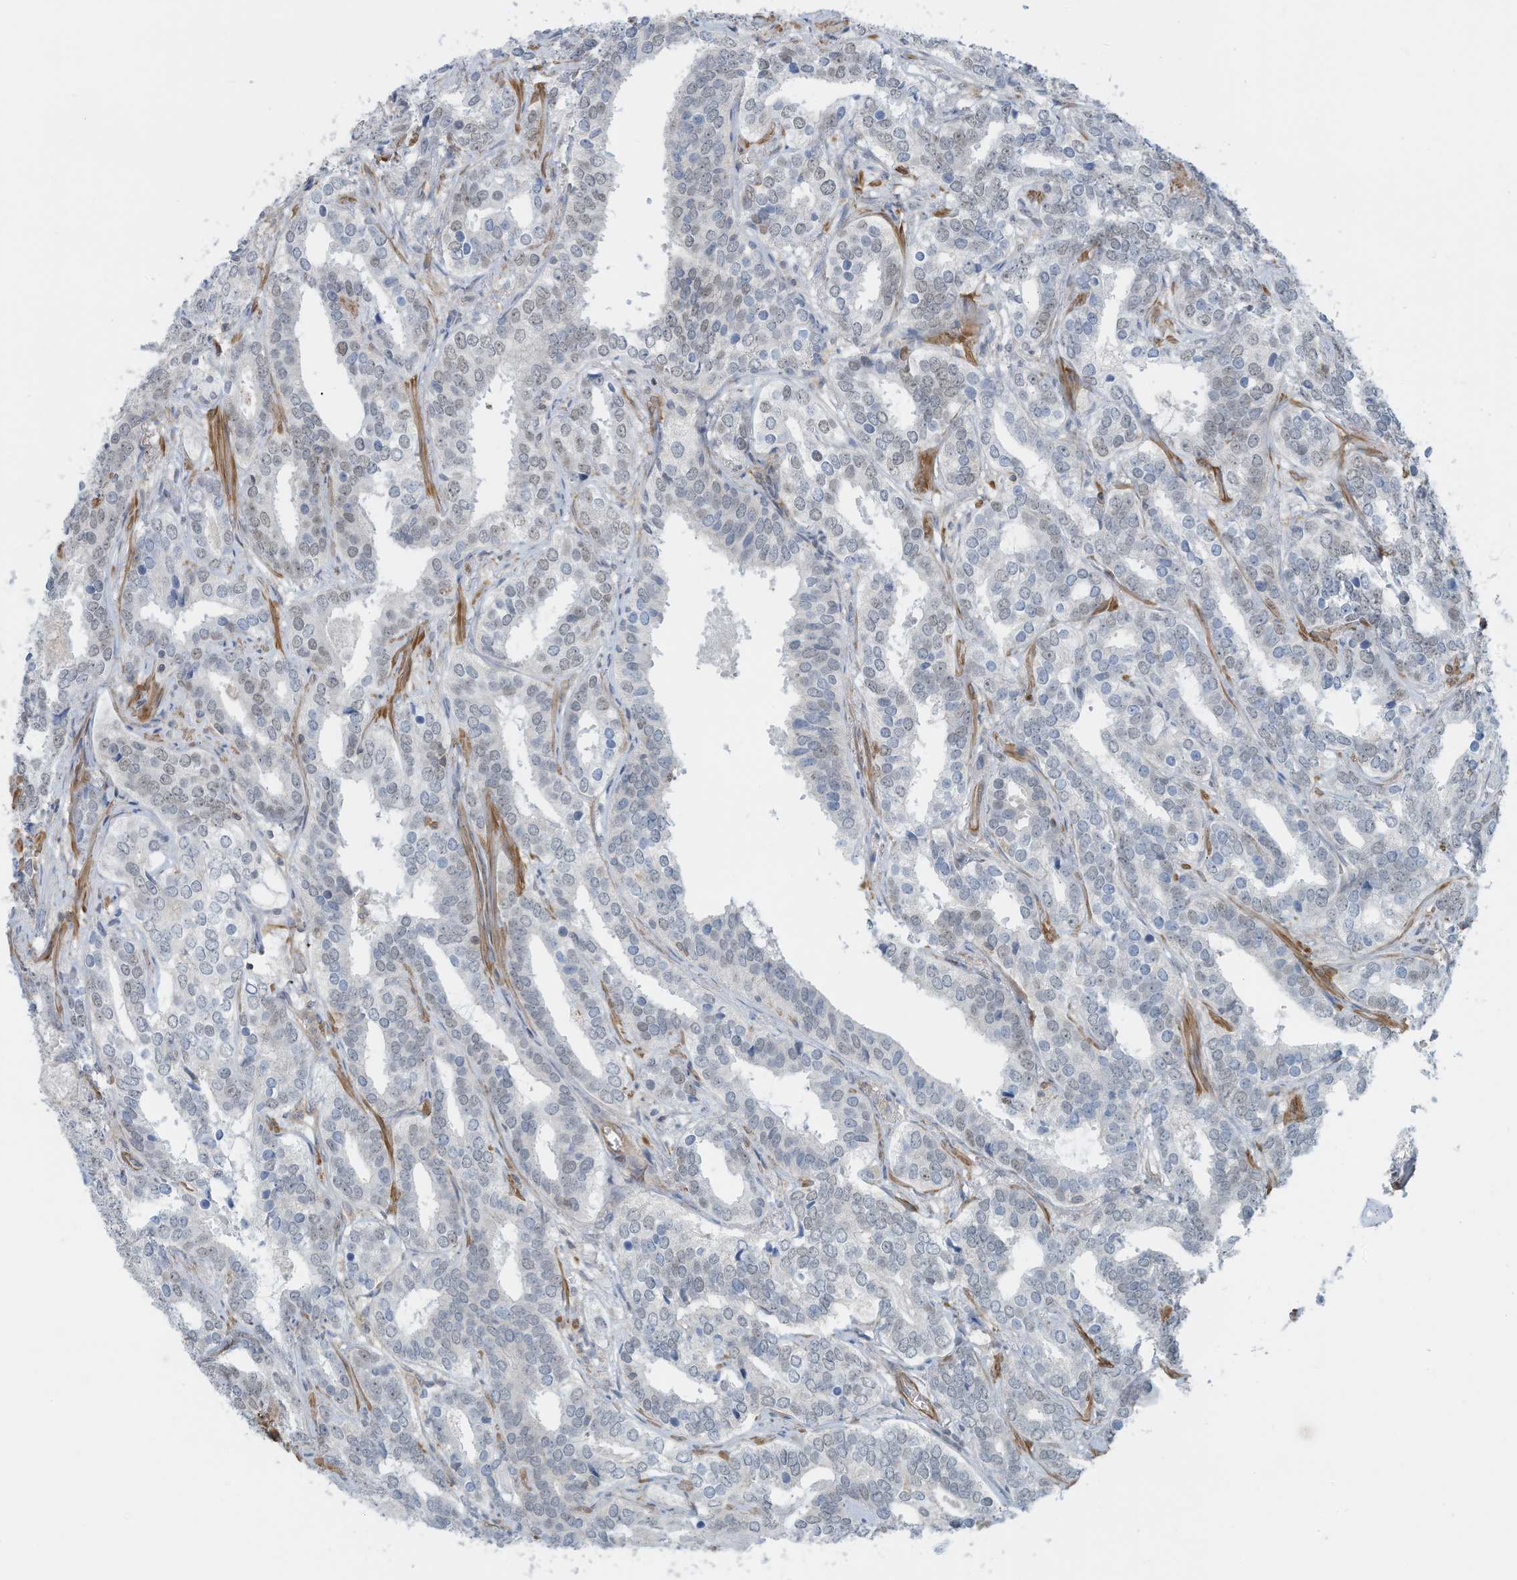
{"staining": {"intensity": "negative", "quantity": "none", "location": "none"}, "tissue": "prostate cancer", "cell_type": "Tumor cells", "image_type": "cancer", "snomed": [{"axis": "morphology", "description": "Adenocarcinoma, High grade"}, {"axis": "topography", "description": "Prostate"}], "caption": "Immunohistochemistry (IHC) micrograph of neoplastic tissue: human prostate cancer (adenocarcinoma (high-grade)) stained with DAB (3,3'-diaminobenzidine) shows no significant protein positivity in tumor cells. The staining is performed using DAB (3,3'-diaminobenzidine) brown chromogen with nuclei counter-stained in using hematoxylin.", "gene": "ZNF846", "patient": {"sex": "male", "age": 62}}